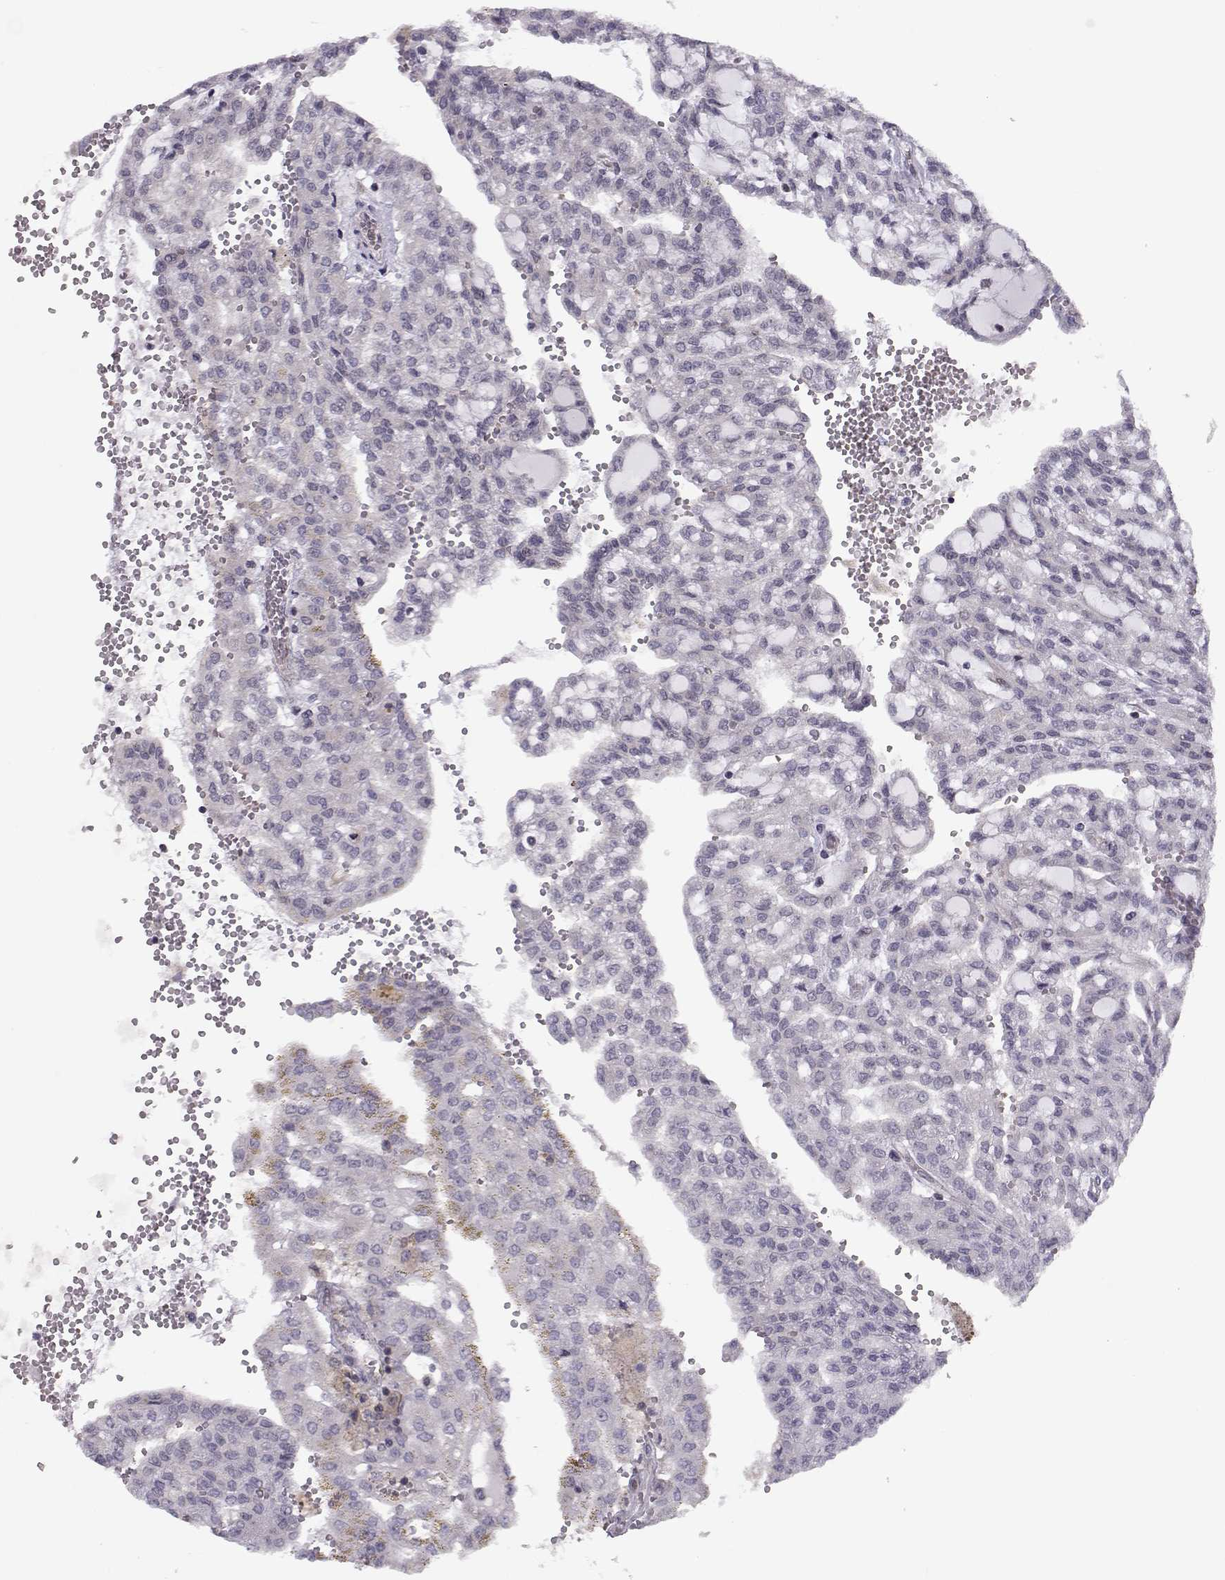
{"staining": {"intensity": "negative", "quantity": "none", "location": "none"}, "tissue": "renal cancer", "cell_type": "Tumor cells", "image_type": "cancer", "snomed": [{"axis": "morphology", "description": "Adenocarcinoma, NOS"}, {"axis": "topography", "description": "Kidney"}], "caption": "Protein analysis of renal adenocarcinoma reveals no significant staining in tumor cells.", "gene": "KIF13B", "patient": {"sex": "male", "age": 63}}